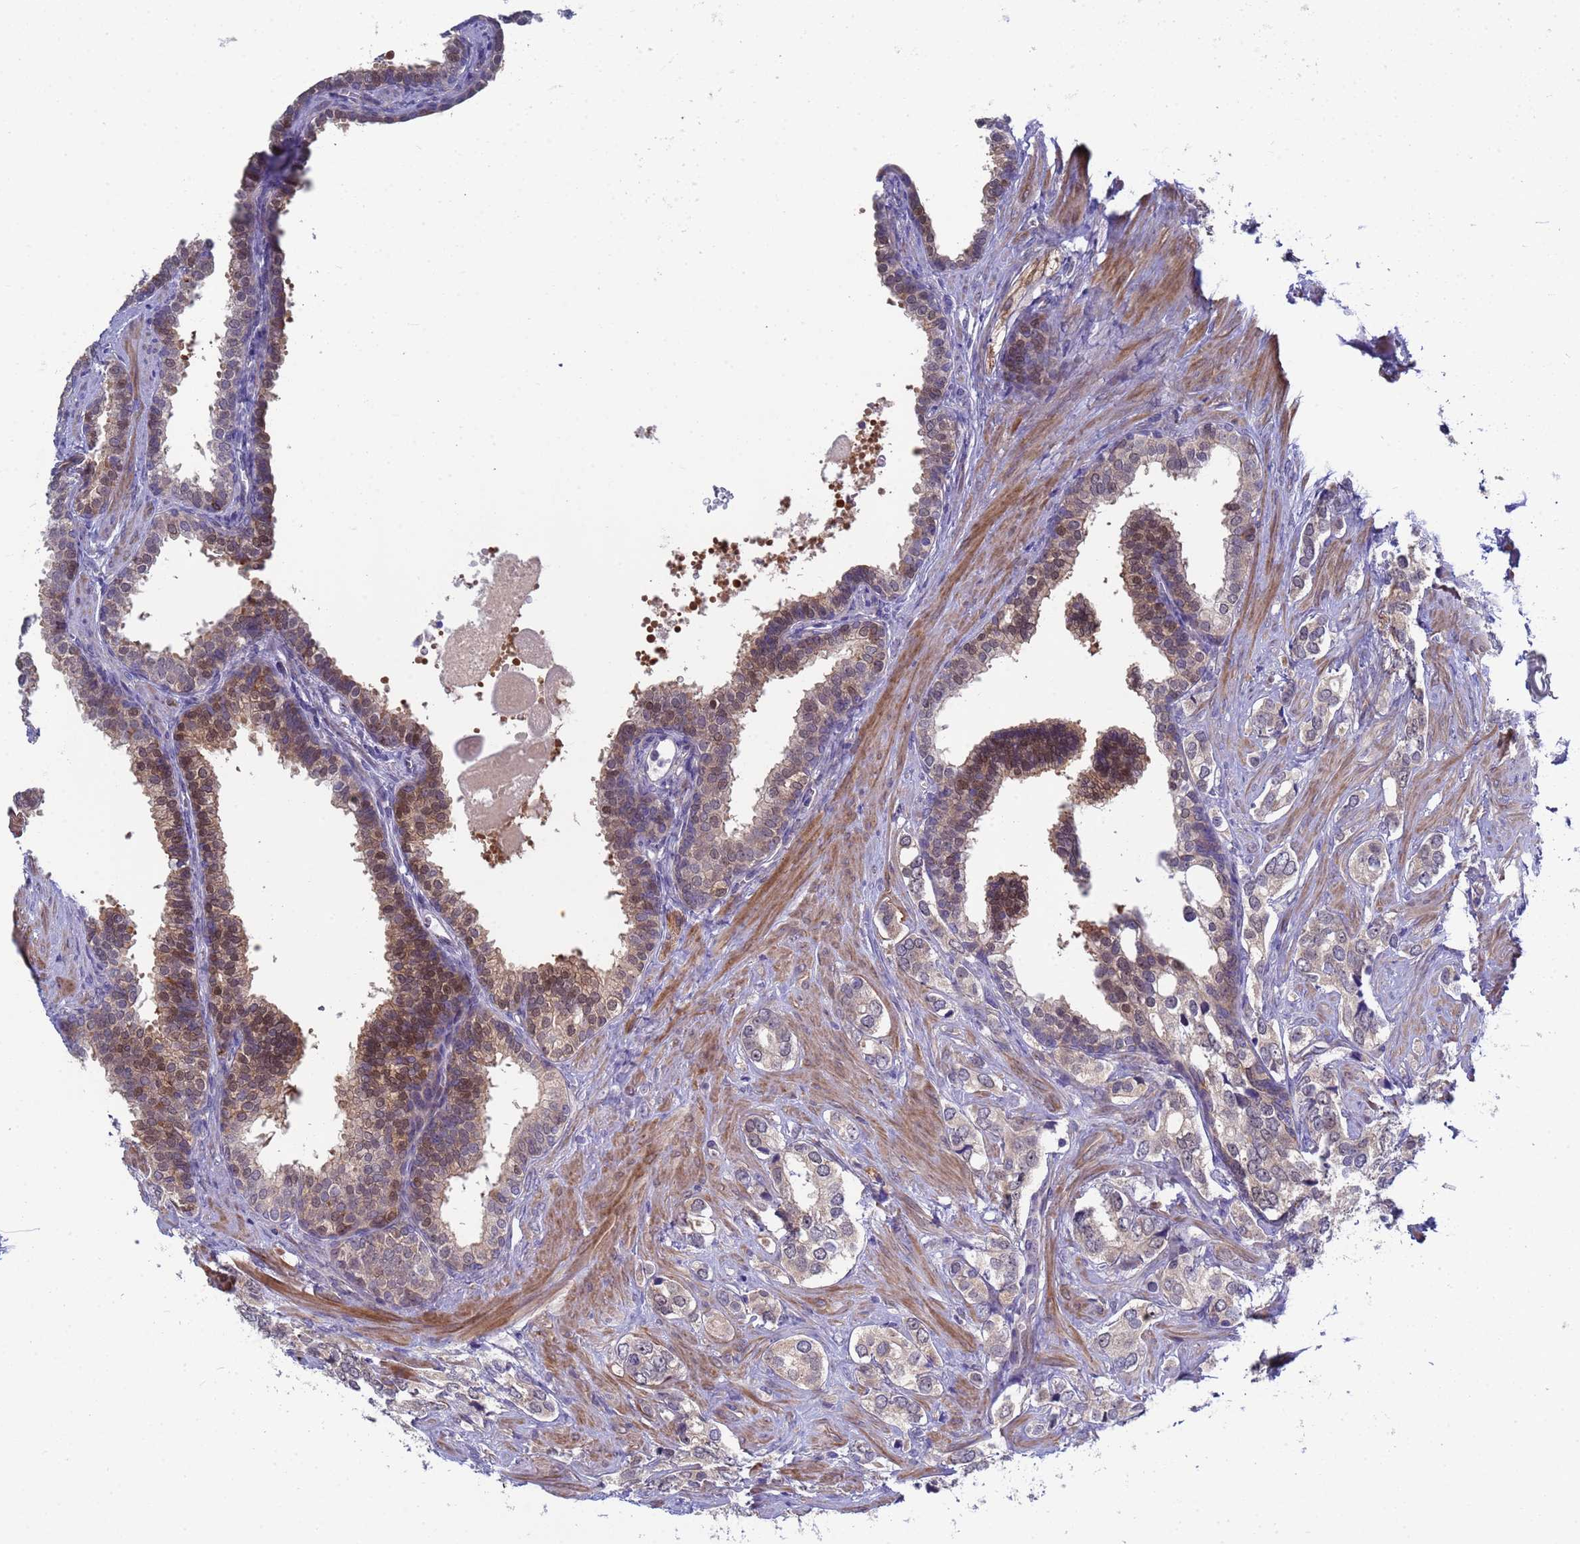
{"staining": {"intensity": "moderate", "quantity": "25%-75%", "location": "cytoplasmic/membranous,nuclear"}, "tissue": "prostate cancer", "cell_type": "Tumor cells", "image_type": "cancer", "snomed": [{"axis": "morphology", "description": "Adenocarcinoma, High grade"}, {"axis": "topography", "description": "Prostate"}], "caption": "Immunohistochemical staining of human prostate cancer (adenocarcinoma (high-grade)) reveals moderate cytoplasmic/membranous and nuclear protein positivity in approximately 25%-75% of tumor cells. (Brightfield microscopy of DAB IHC at high magnification).", "gene": "ENOSF1", "patient": {"sex": "male", "age": 66}}